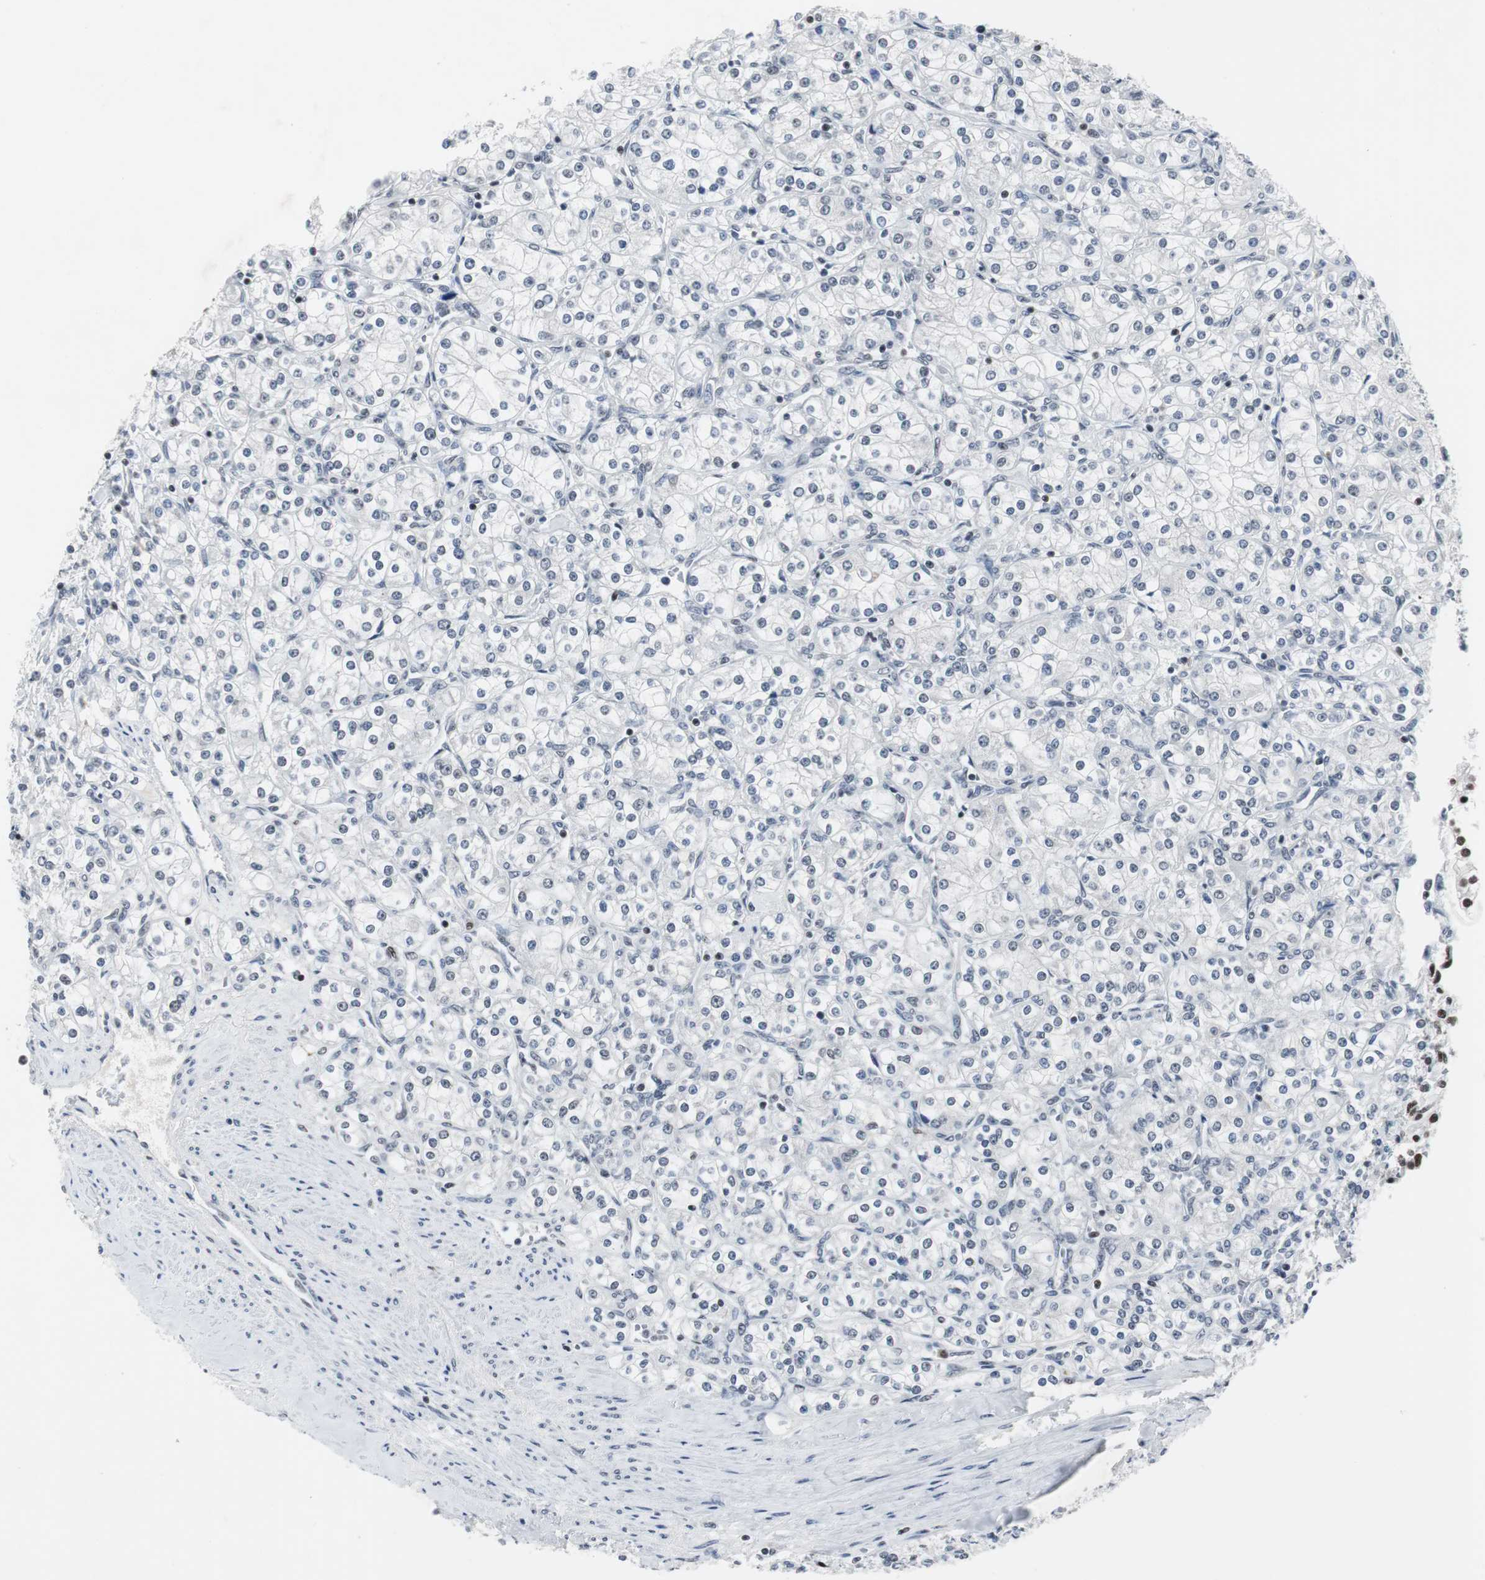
{"staining": {"intensity": "negative", "quantity": "none", "location": "none"}, "tissue": "renal cancer", "cell_type": "Tumor cells", "image_type": "cancer", "snomed": [{"axis": "morphology", "description": "Adenocarcinoma, NOS"}, {"axis": "topography", "description": "Kidney"}], "caption": "Immunohistochemical staining of renal cancer (adenocarcinoma) displays no significant expression in tumor cells. Nuclei are stained in blue.", "gene": "RAD9A", "patient": {"sex": "male", "age": 77}}